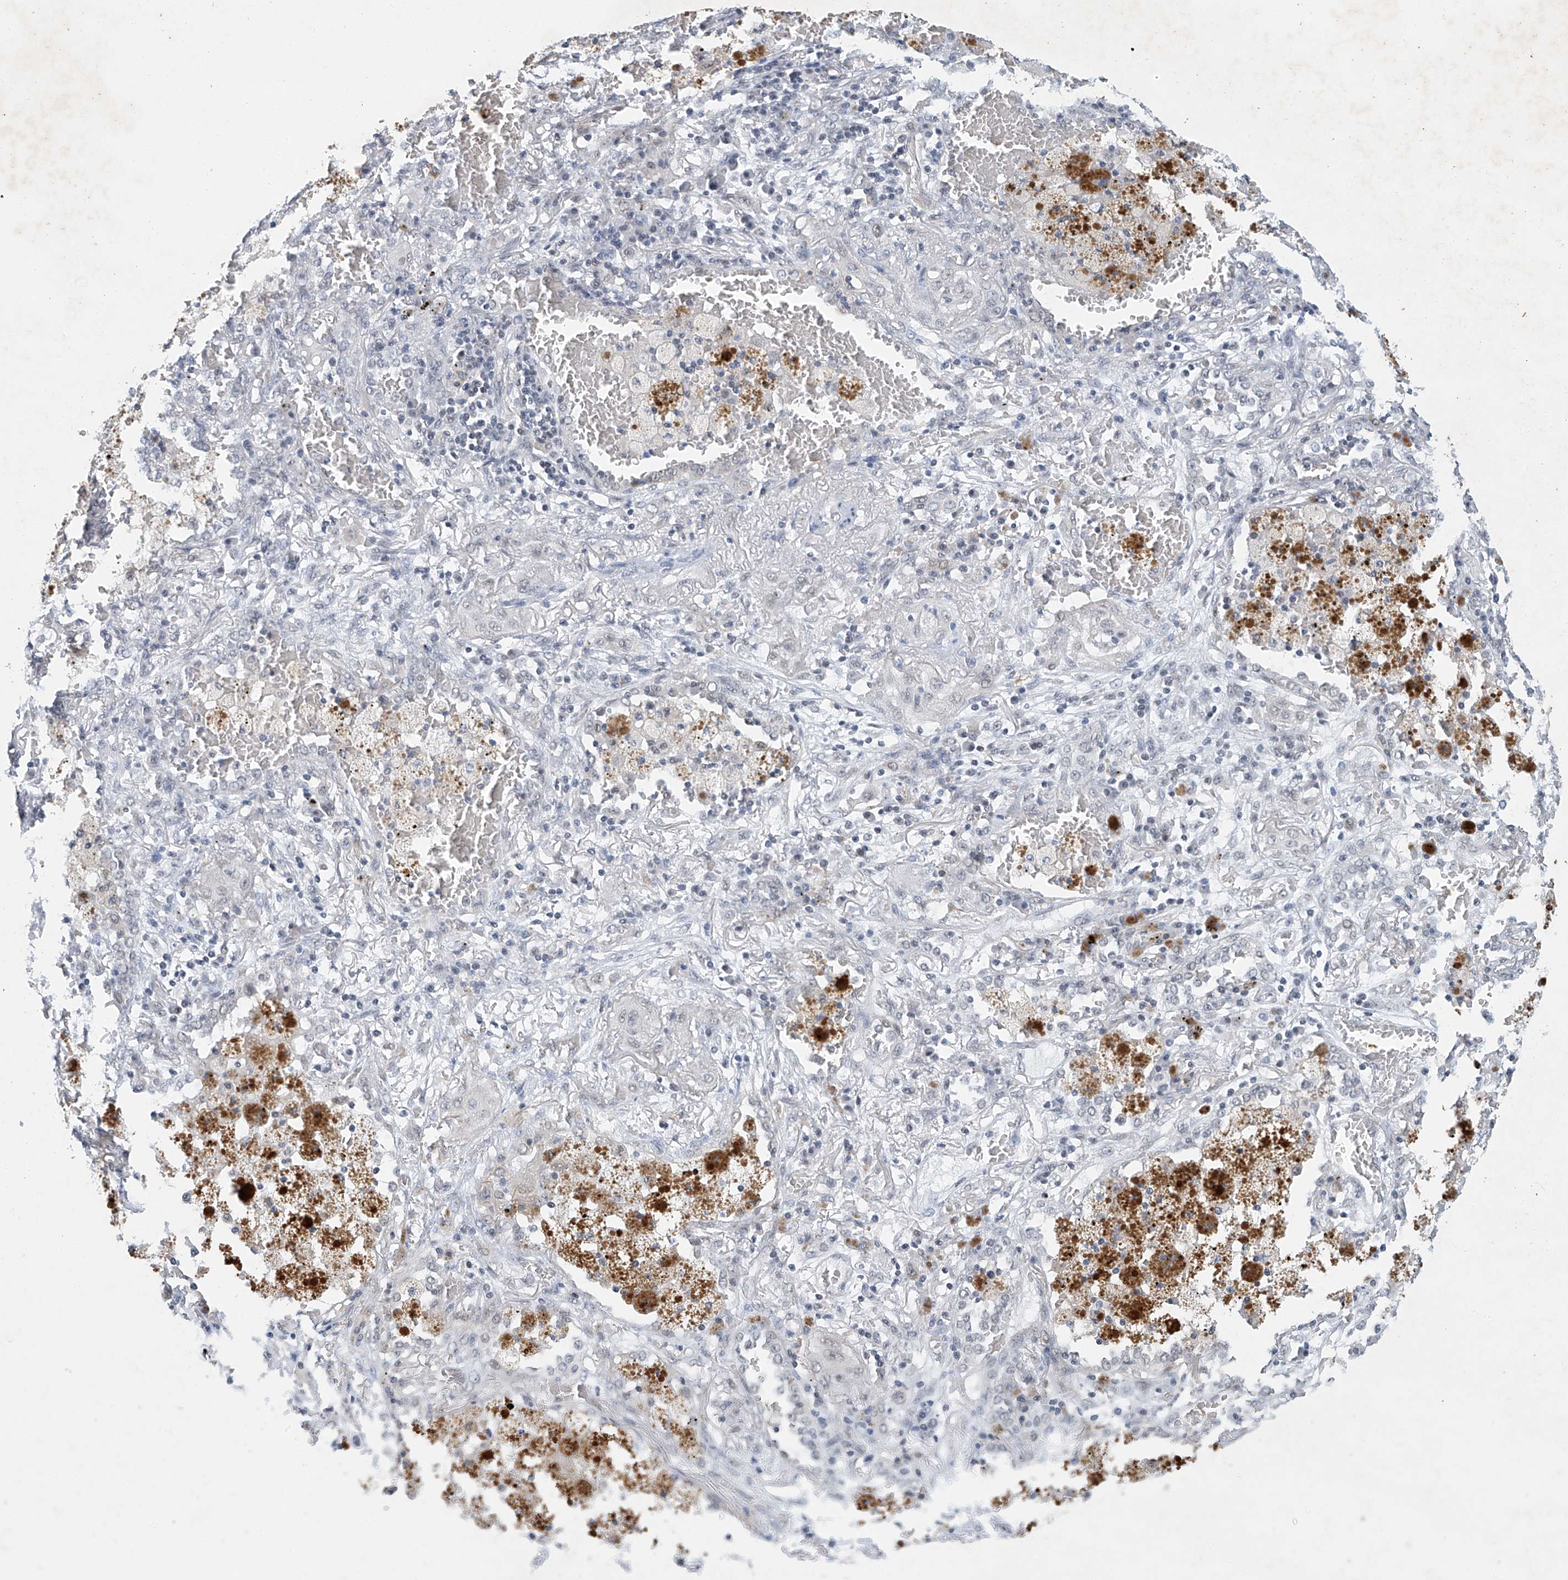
{"staining": {"intensity": "negative", "quantity": "none", "location": "none"}, "tissue": "lung cancer", "cell_type": "Tumor cells", "image_type": "cancer", "snomed": [{"axis": "morphology", "description": "Squamous cell carcinoma, NOS"}, {"axis": "topography", "description": "Lung"}], "caption": "Immunohistochemistry (IHC) photomicrograph of lung cancer stained for a protein (brown), which shows no expression in tumor cells.", "gene": "TAF8", "patient": {"sex": "female", "age": 47}}